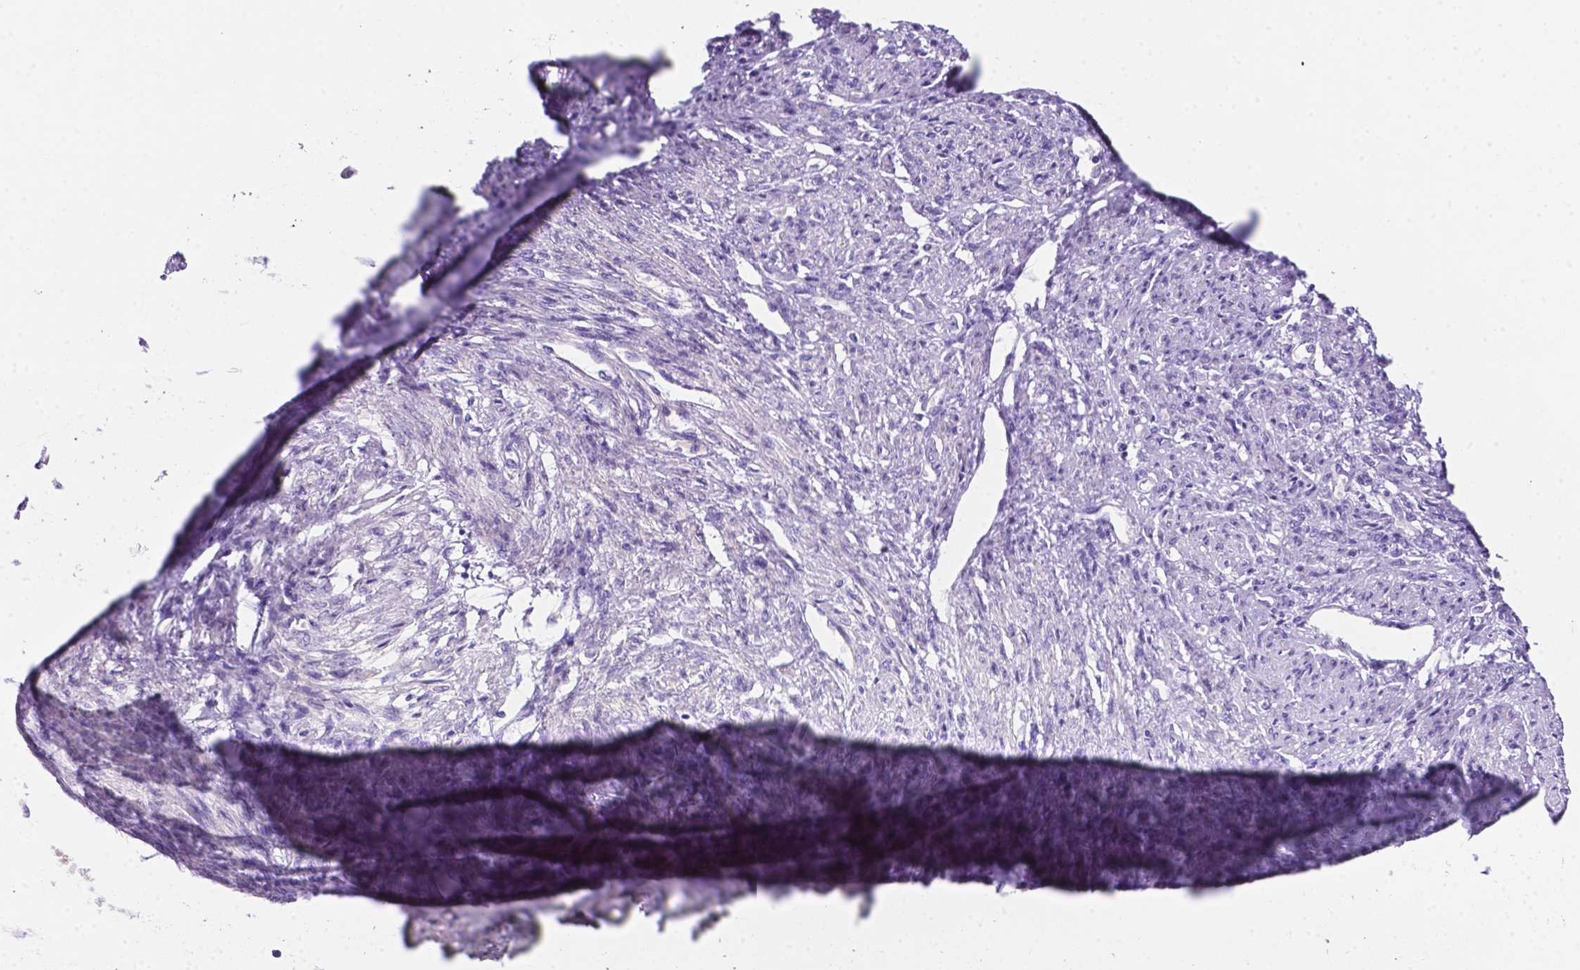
{"staining": {"intensity": "negative", "quantity": "none", "location": "none"}, "tissue": "endometrial cancer", "cell_type": "Tumor cells", "image_type": "cancer", "snomed": [{"axis": "morphology", "description": "Adenocarcinoma, NOS"}, {"axis": "topography", "description": "Endometrium"}], "caption": "The micrograph exhibits no staining of tumor cells in adenocarcinoma (endometrial).", "gene": "EBLN2", "patient": {"sex": "female", "age": 86}}